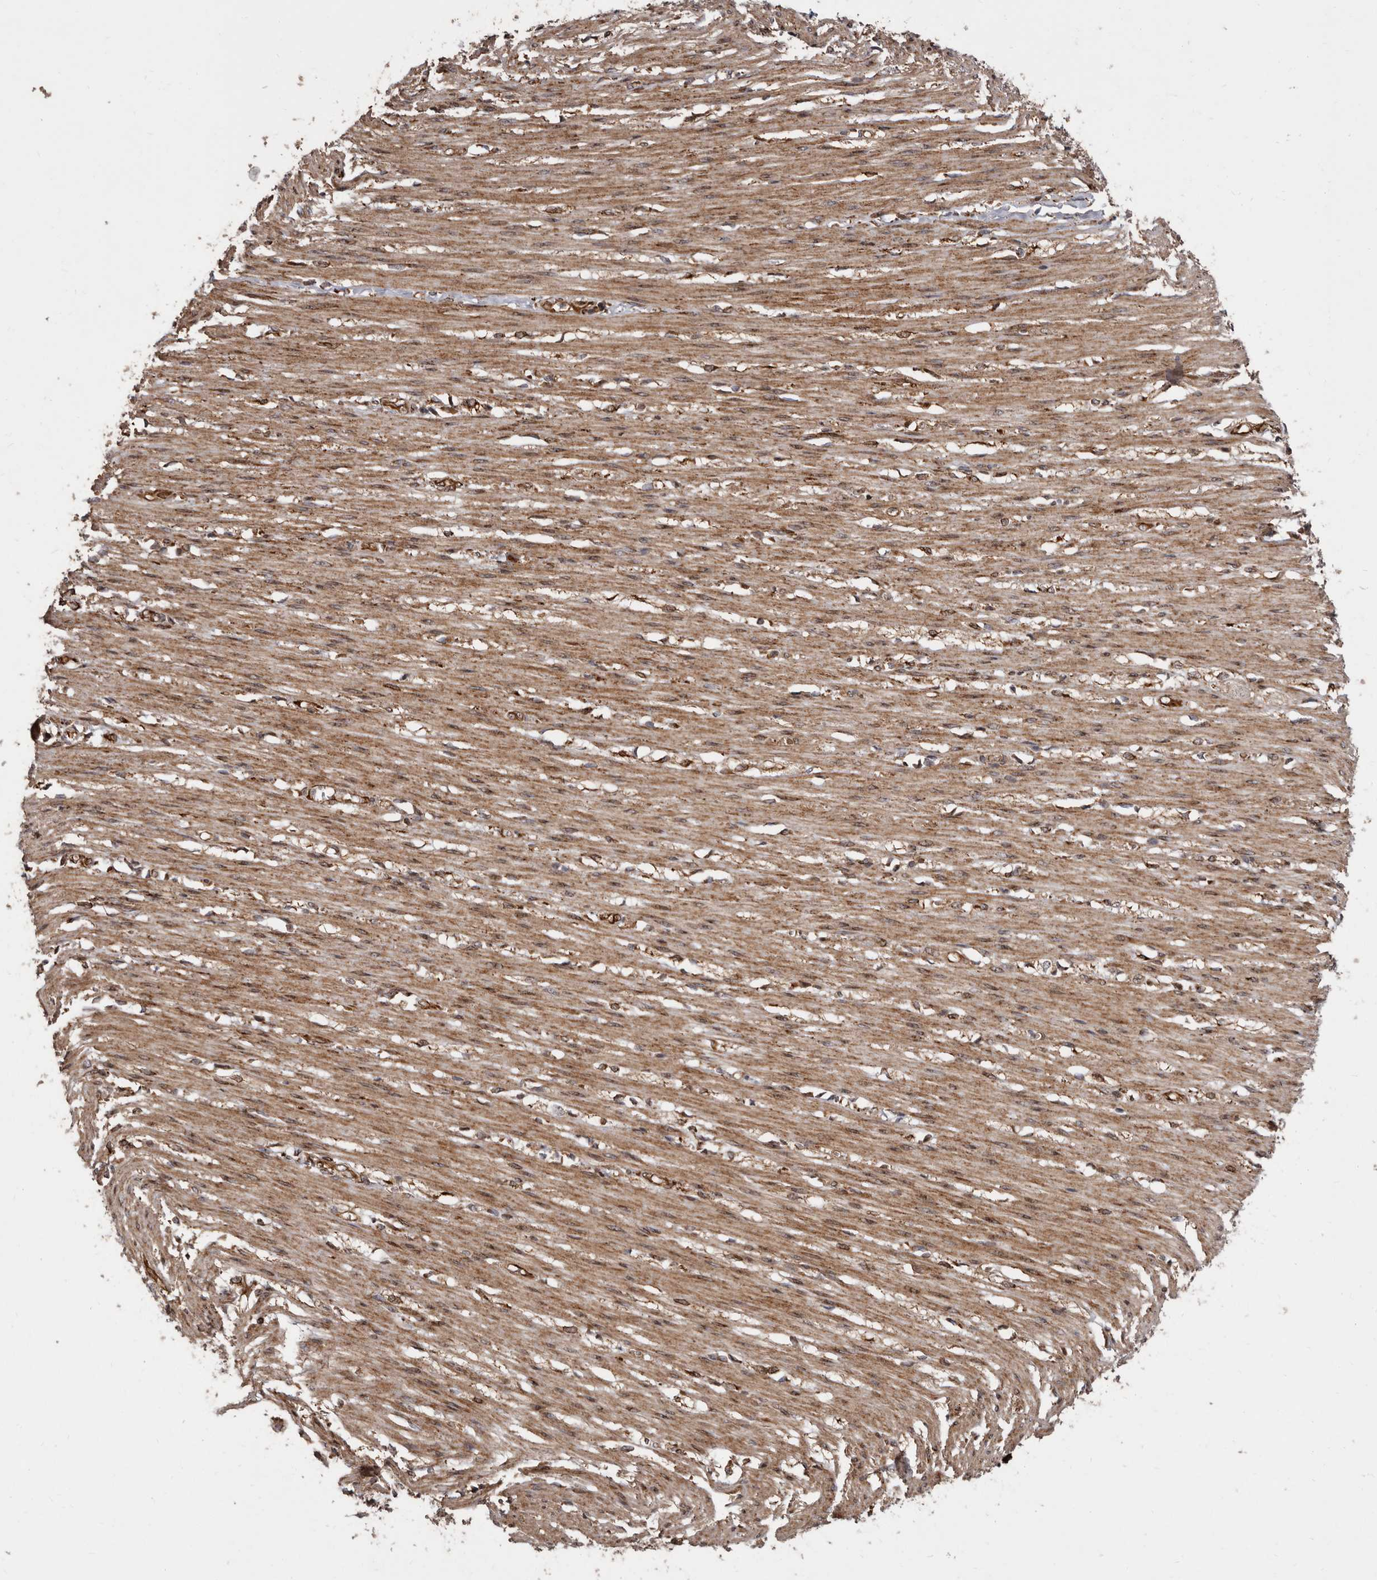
{"staining": {"intensity": "moderate", "quantity": ">75%", "location": "cytoplasmic/membranous"}, "tissue": "smooth muscle", "cell_type": "Smooth muscle cells", "image_type": "normal", "snomed": [{"axis": "morphology", "description": "Normal tissue, NOS"}, {"axis": "morphology", "description": "Adenocarcinoma, NOS"}, {"axis": "topography", "description": "Colon"}, {"axis": "topography", "description": "Peripheral nerve tissue"}], "caption": "IHC image of unremarkable smooth muscle stained for a protein (brown), which demonstrates medium levels of moderate cytoplasmic/membranous staining in about >75% of smooth muscle cells.", "gene": "FLAD1", "patient": {"sex": "male", "age": 14}}